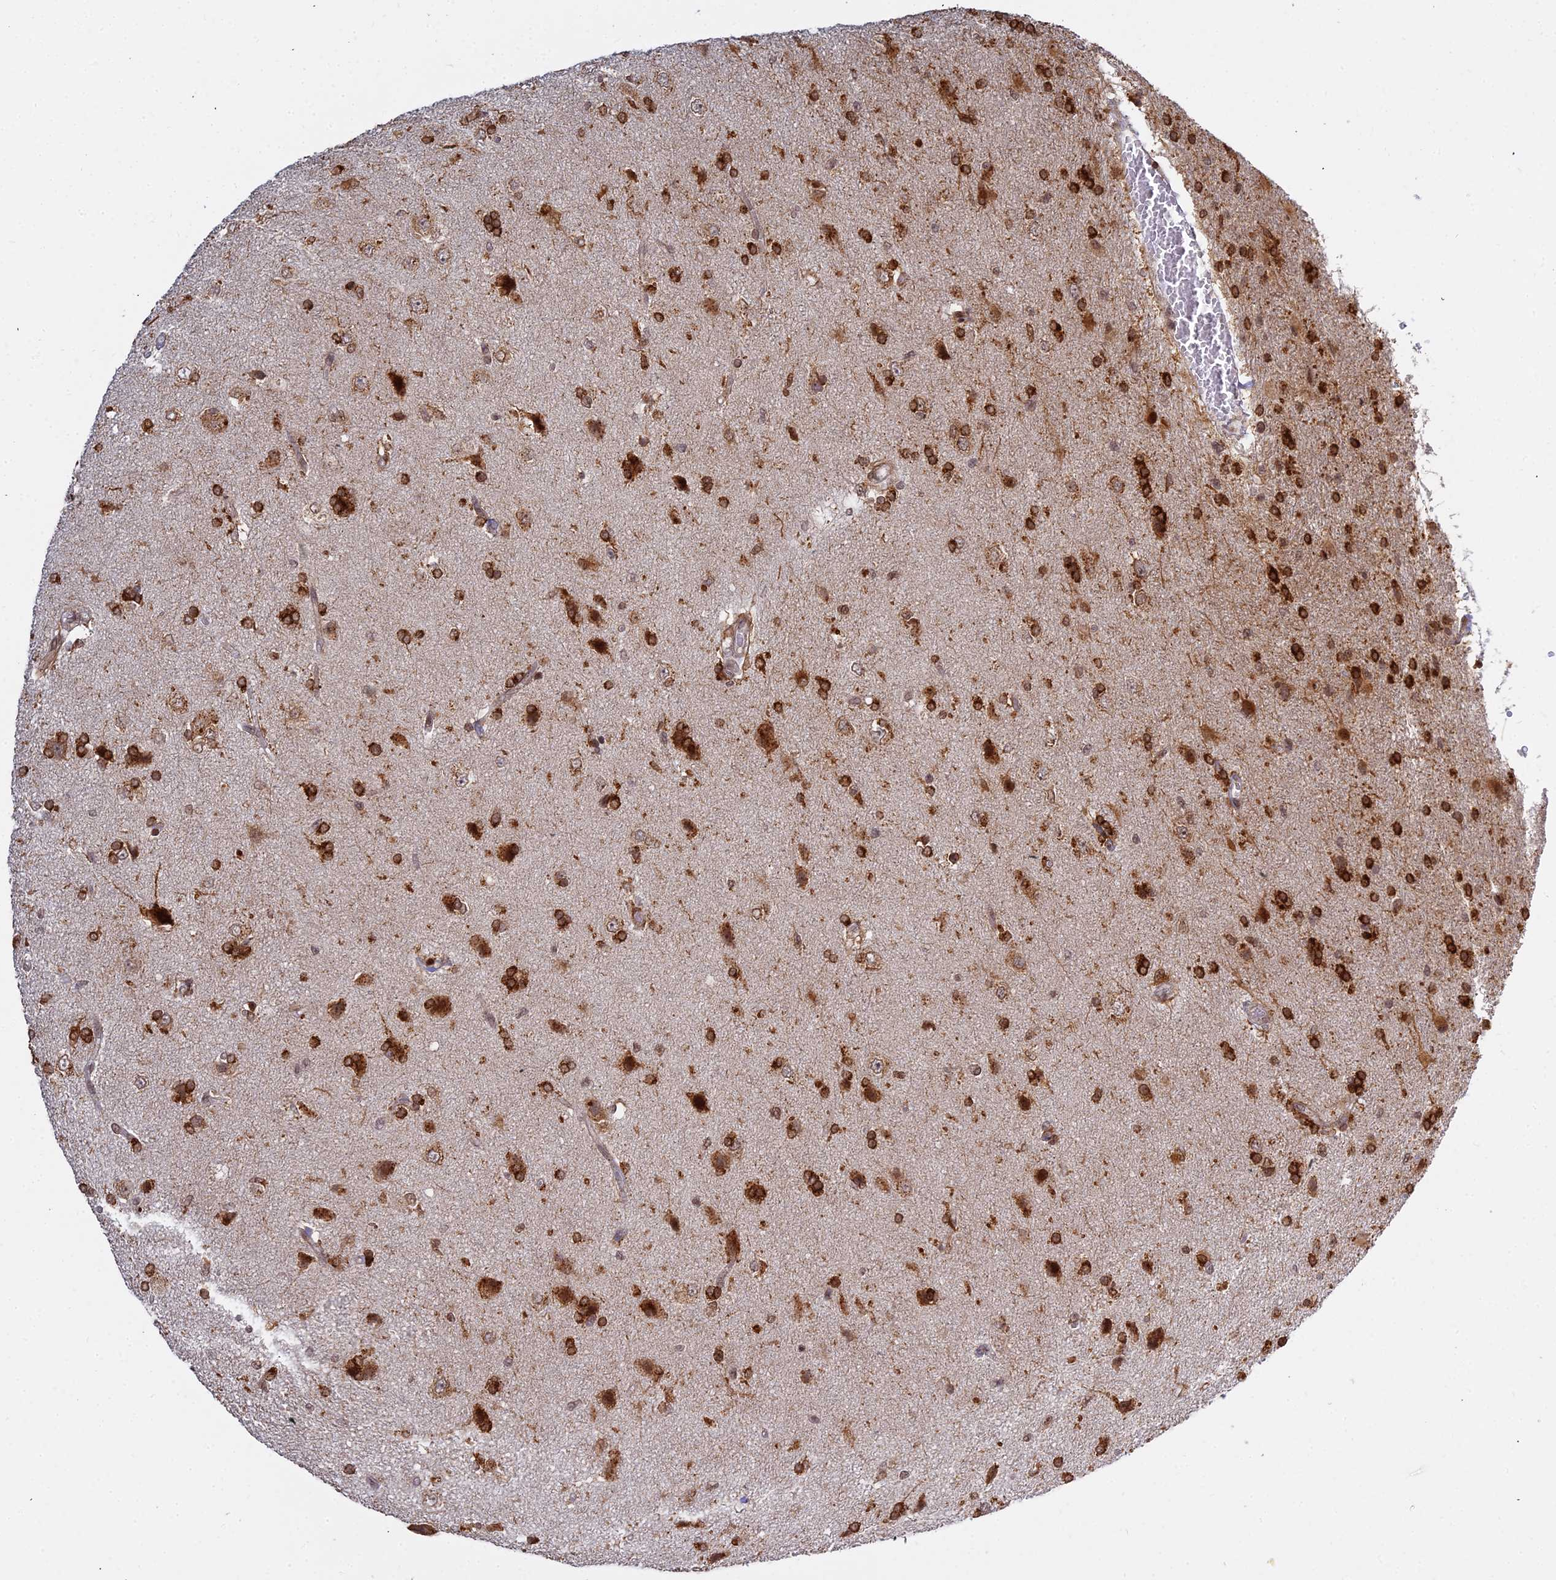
{"staining": {"intensity": "moderate", "quantity": ">75%", "location": "cytoplasmic/membranous,nuclear"}, "tissue": "glioma", "cell_type": "Tumor cells", "image_type": "cancer", "snomed": [{"axis": "morphology", "description": "Glioma, malignant, High grade"}, {"axis": "topography", "description": "Brain"}], "caption": "Immunohistochemical staining of human malignant glioma (high-grade) shows medium levels of moderate cytoplasmic/membranous and nuclear protein staining in about >75% of tumor cells.", "gene": "ABCA2", "patient": {"sex": "male", "age": 56}}